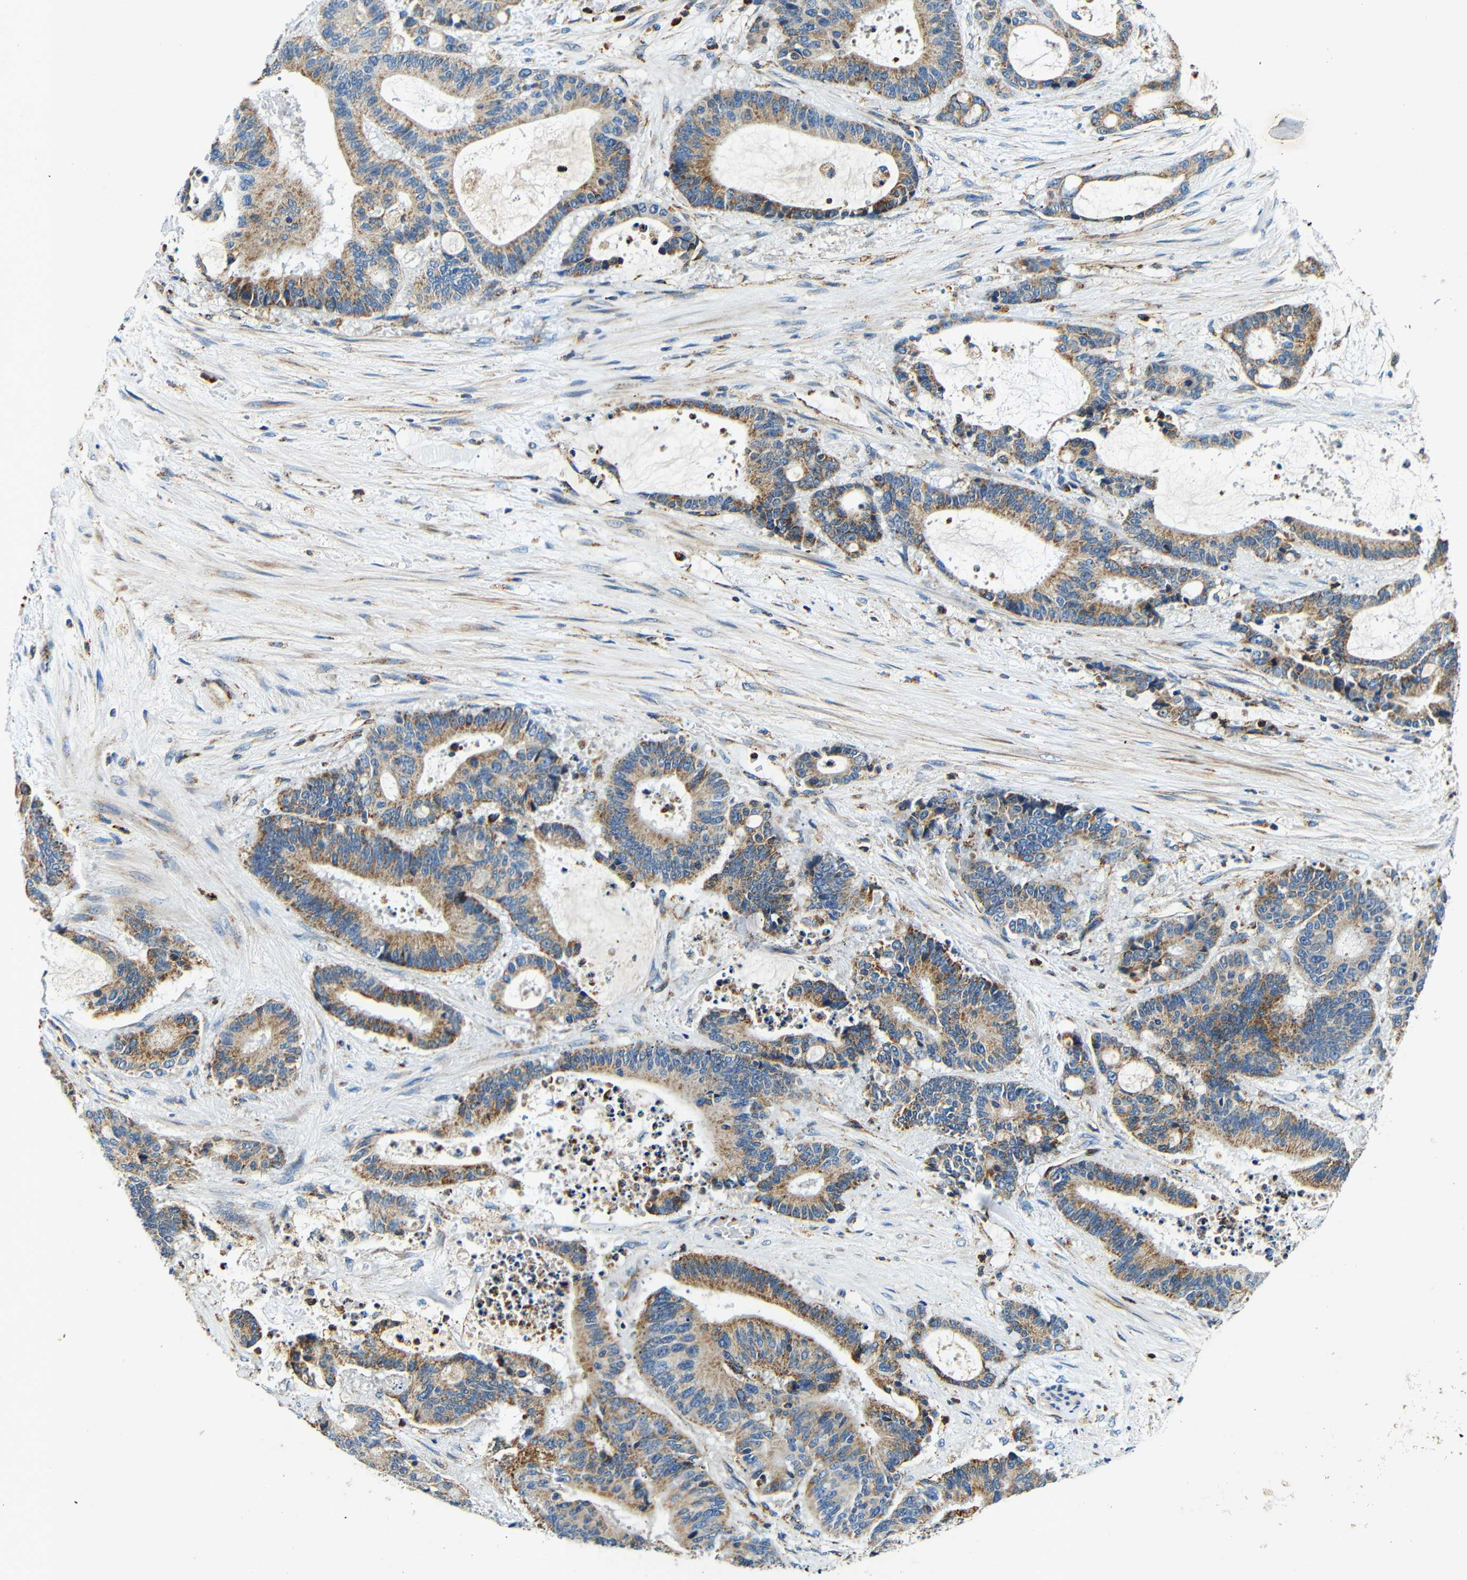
{"staining": {"intensity": "moderate", "quantity": ">75%", "location": "cytoplasmic/membranous"}, "tissue": "liver cancer", "cell_type": "Tumor cells", "image_type": "cancer", "snomed": [{"axis": "morphology", "description": "Normal tissue, NOS"}, {"axis": "morphology", "description": "Cholangiocarcinoma"}, {"axis": "topography", "description": "Liver"}, {"axis": "topography", "description": "Peripheral nerve tissue"}], "caption": "Brown immunohistochemical staining in liver cancer (cholangiocarcinoma) demonstrates moderate cytoplasmic/membranous positivity in about >75% of tumor cells. Using DAB (3,3'-diaminobenzidine) (brown) and hematoxylin (blue) stains, captured at high magnification using brightfield microscopy.", "gene": "GALNT18", "patient": {"sex": "female", "age": 73}}